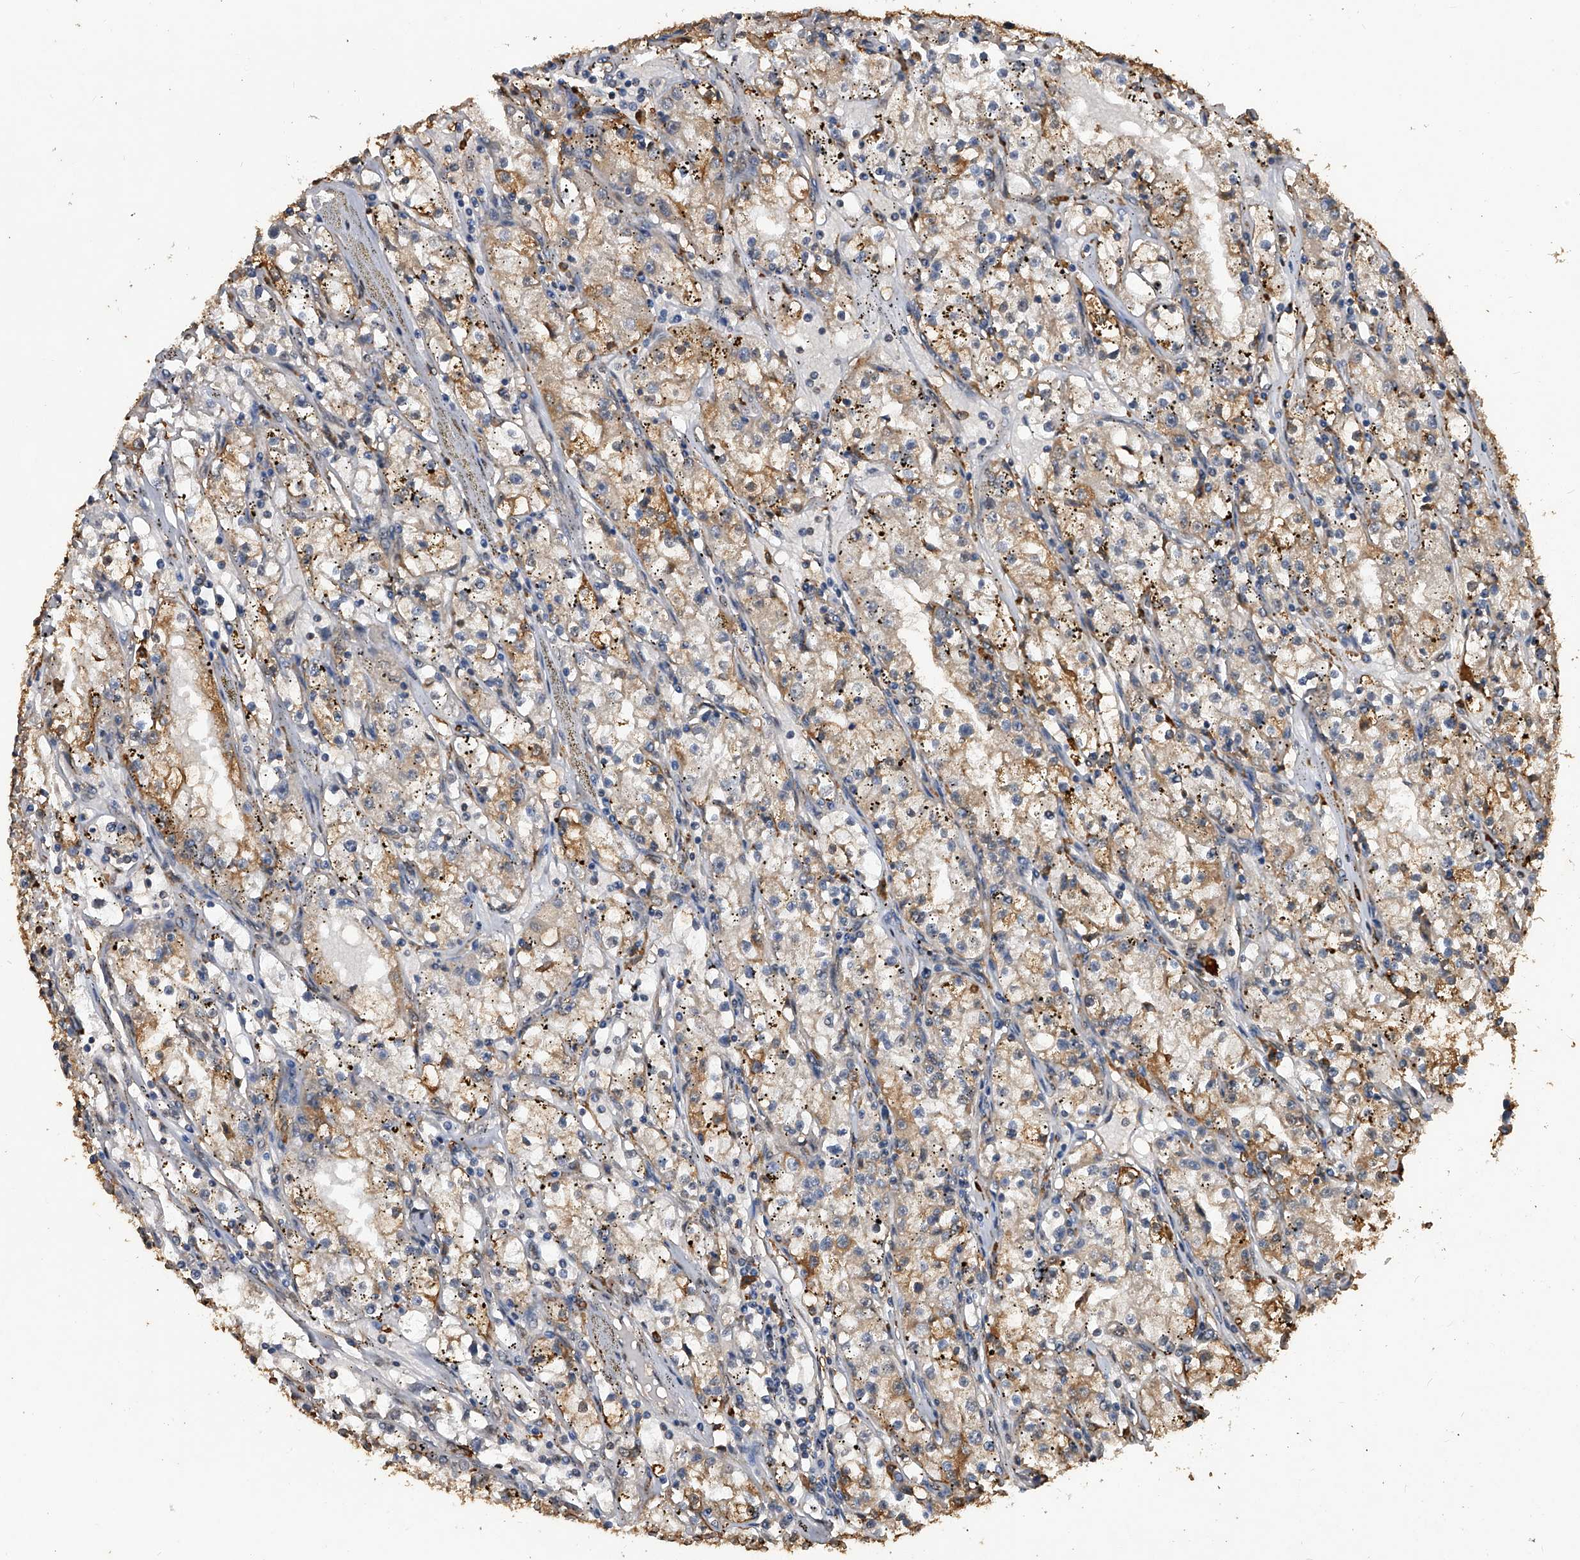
{"staining": {"intensity": "weak", "quantity": "<25%", "location": "cytoplasmic/membranous"}, "tissue": "renal cancer", "cell_type": "Tumor cells", "image_type": "cancer", "snomed": [{"axis": "morphology", "description": "Adenocarcinoma, NOS"}, {"axis": "topography", "description": "Kidney"}], "caption": "High power microscopy image of an IHC photomicrograph of renal cancer, revealing no significant positivity in tumor cells.", "gene": "FBXL4", "patient": {"sex": "male", "age": 56}}